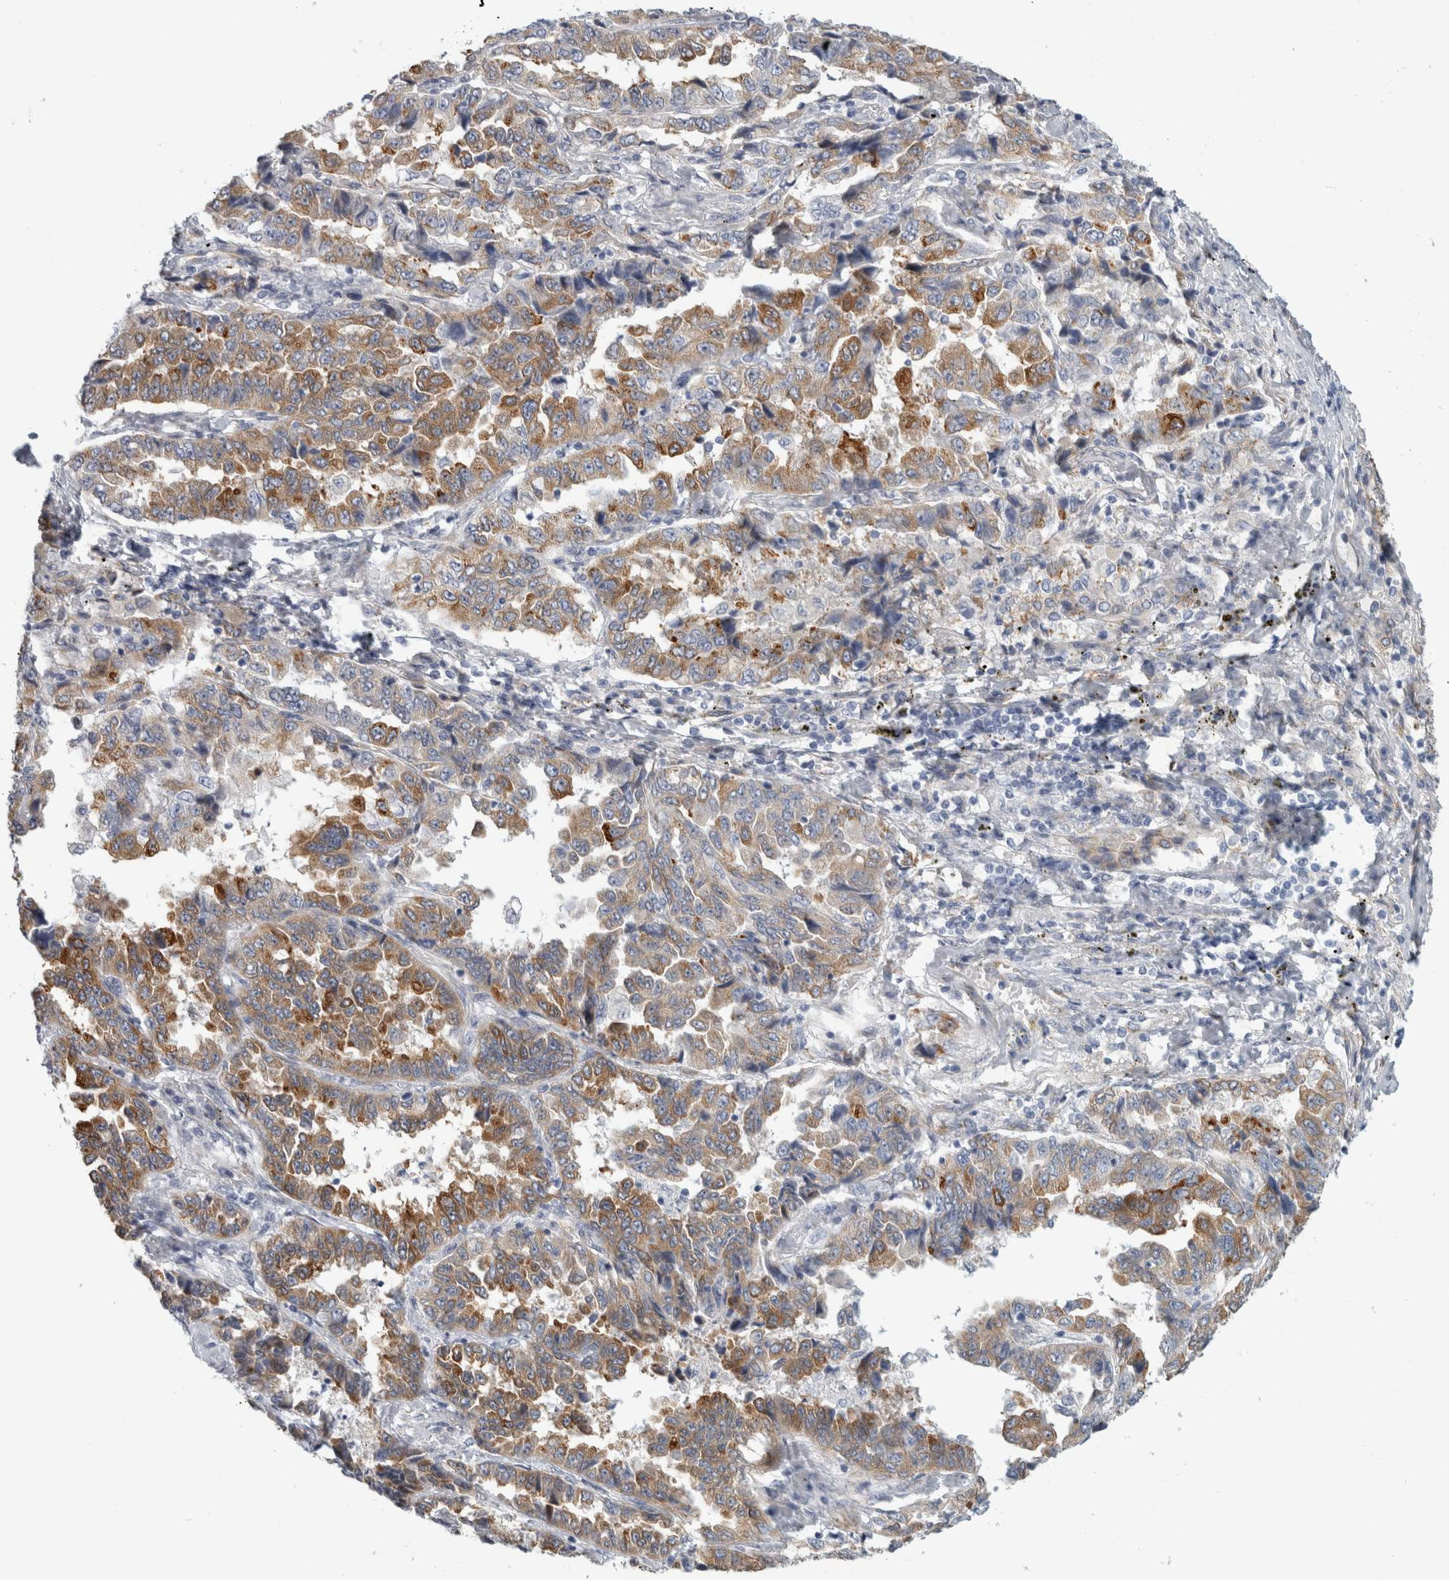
{"staining": {"intensity": "moderate", "quantity": ">75%", "location": "cytoplasmic/membranous"}, "tissue": "lung cancer", "cell_type": "Tumor cells", "image_type": "cancer", "snomed": [{"axis": "morphology", "description": "Adenocarcinoma, NOS"}, {"axis": "topography", "description": "Lung"}], "caption": "Immunohistochemistry (IHC) of lung adenocarcinoma reveals medium levels of moderate cytoplasmic/membranous expression in about >75% of tumor cells. (DAB (3,3'-diaminobenzidine) IHC, brown staining for protein, blue staining for nuclei).", "gene": "B3GNT3", "patient": {"sex": "female", "age": 51}}